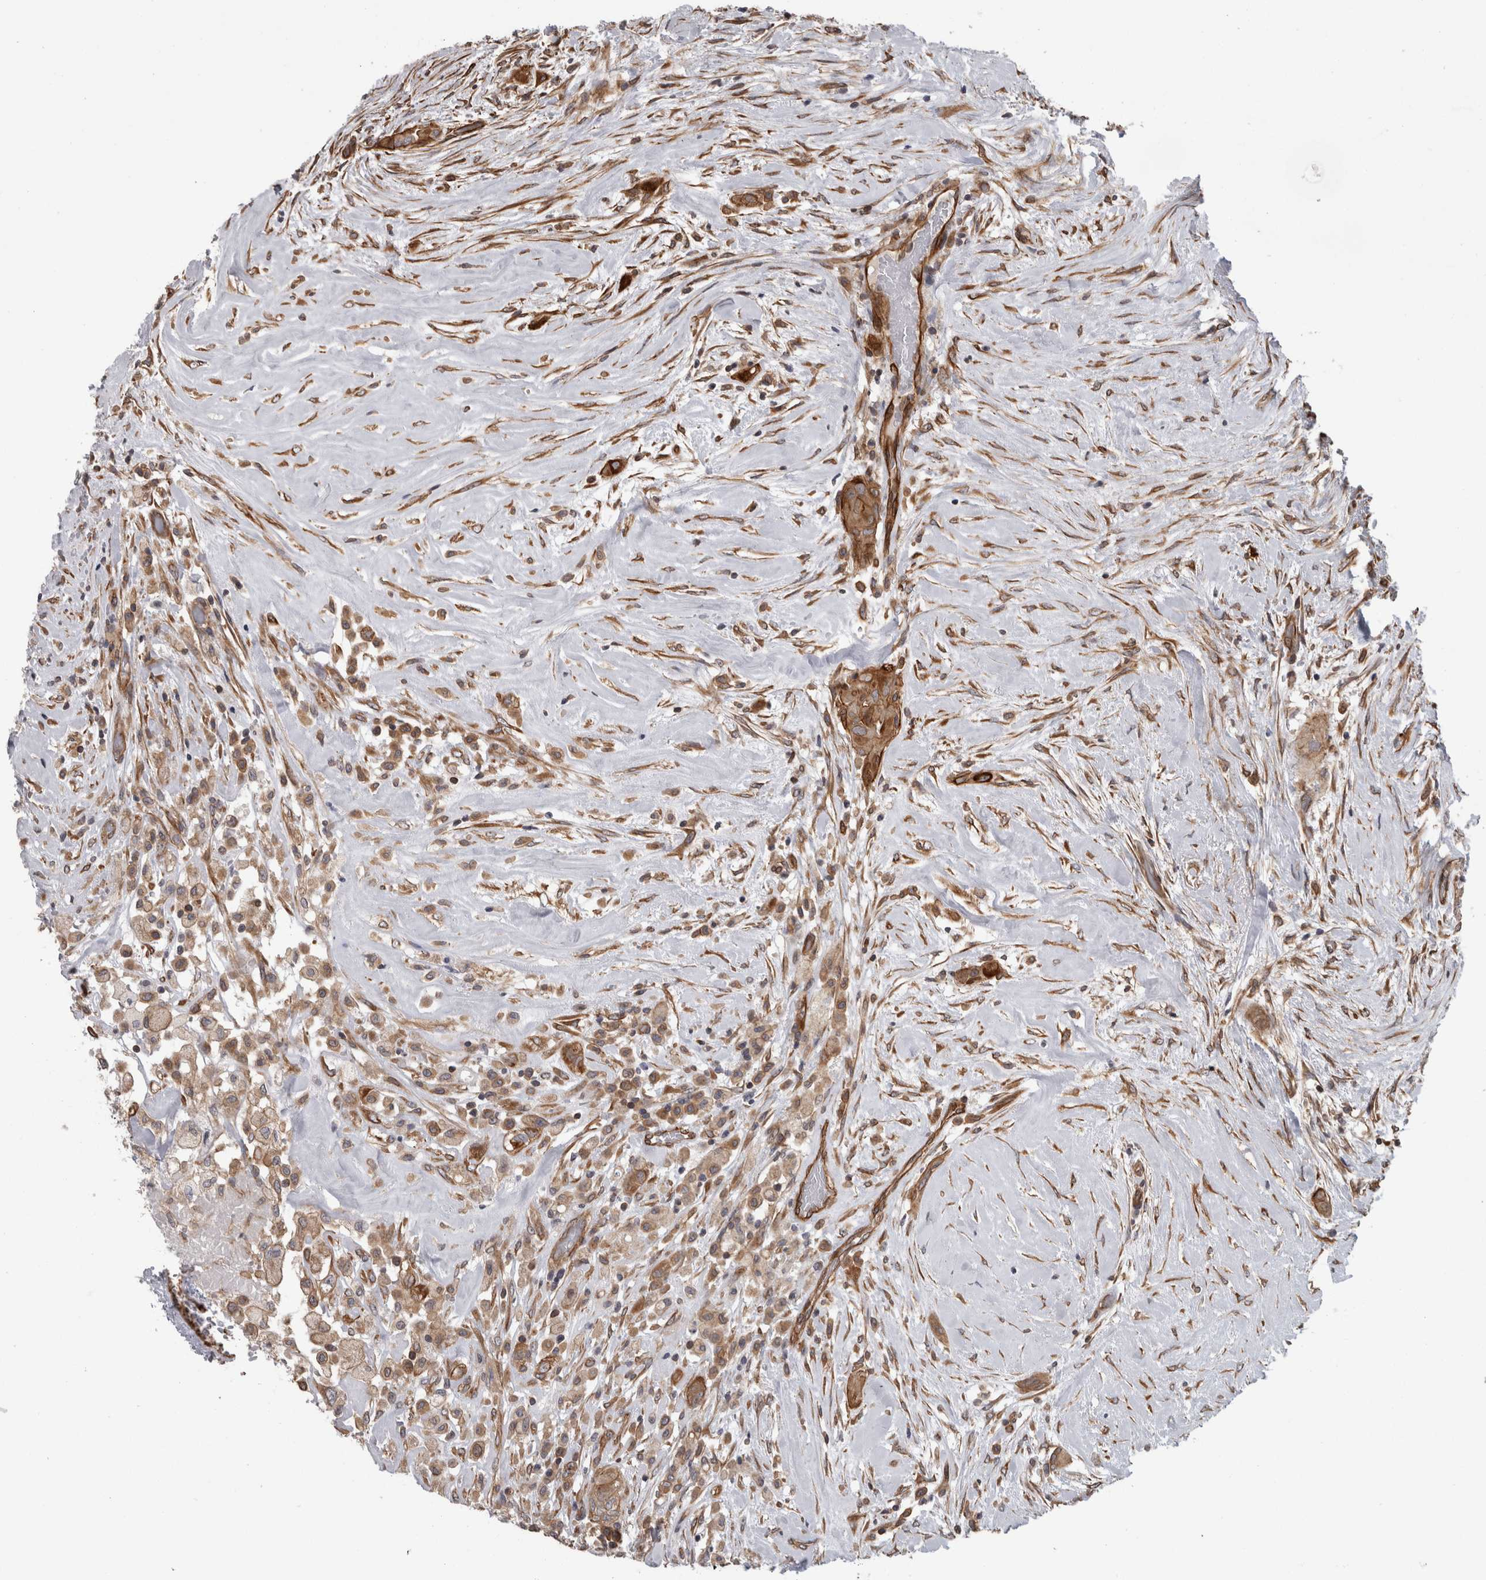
{"staining": {"intensity": "moderate", "quantity": ">75%", "location": "cytoplasmic/membranous"}, "tissue": "thyroid cancer", "cell_type": "Tumor cells", "image_type": "cancer", "snomed": [{"axis": "morphology", "description": "Papillary adenocarcinoma, NOS"}, {"axis": "topography", "description": "Thyroid gland"}], "caption": "The immunohistochemical stain shows moderate cytoplasmic/membranous staining in tumor cells of thyroid cancer tissue.", "gene": "RMDN1", "patient": {"sex": "female", "age": 59}}